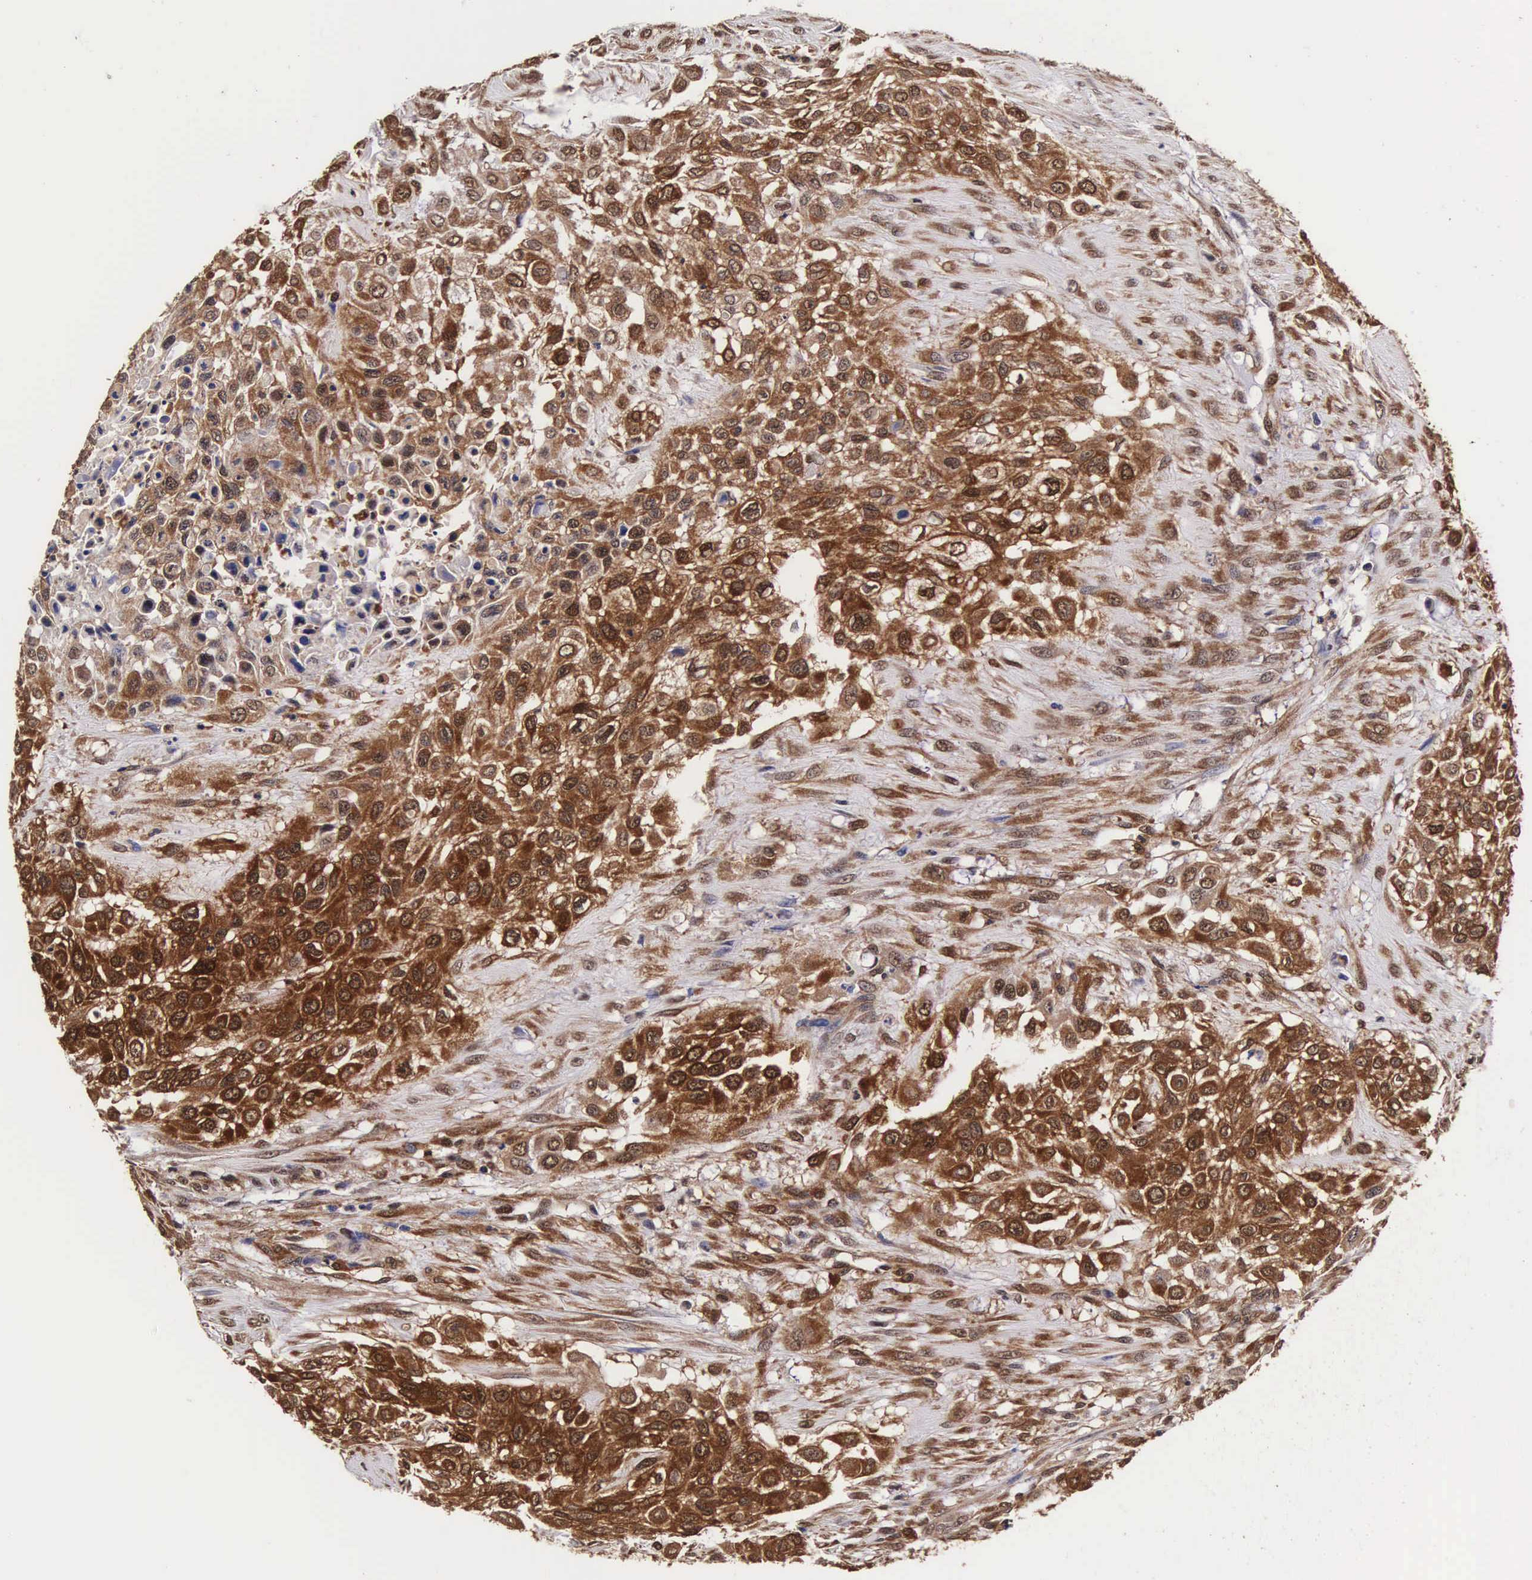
{"staining": {"intensity": "moderate", "quantity": ">75%", "location": "cytoplasmic/membranous,nuclear"}, "tissue": "urothelial cancer", "cell_type": "Tumor cells", "image_type": "cancer", "snomed": [{"axis": "morphology", "description": "Urothelial carcinoma, High grade"}, {"axis": "topography", "description": "Urinary bladder"}], "caption": "High-grade urothelial carcinoma stained with DAB immunohistochemistry displays medium levels of moderate cytoplasmic/membranous and nuclear staining in approximately >75% of tumor cells.", "gene": "TECPR2", "patient": {"sex": "male", "age": 57}}